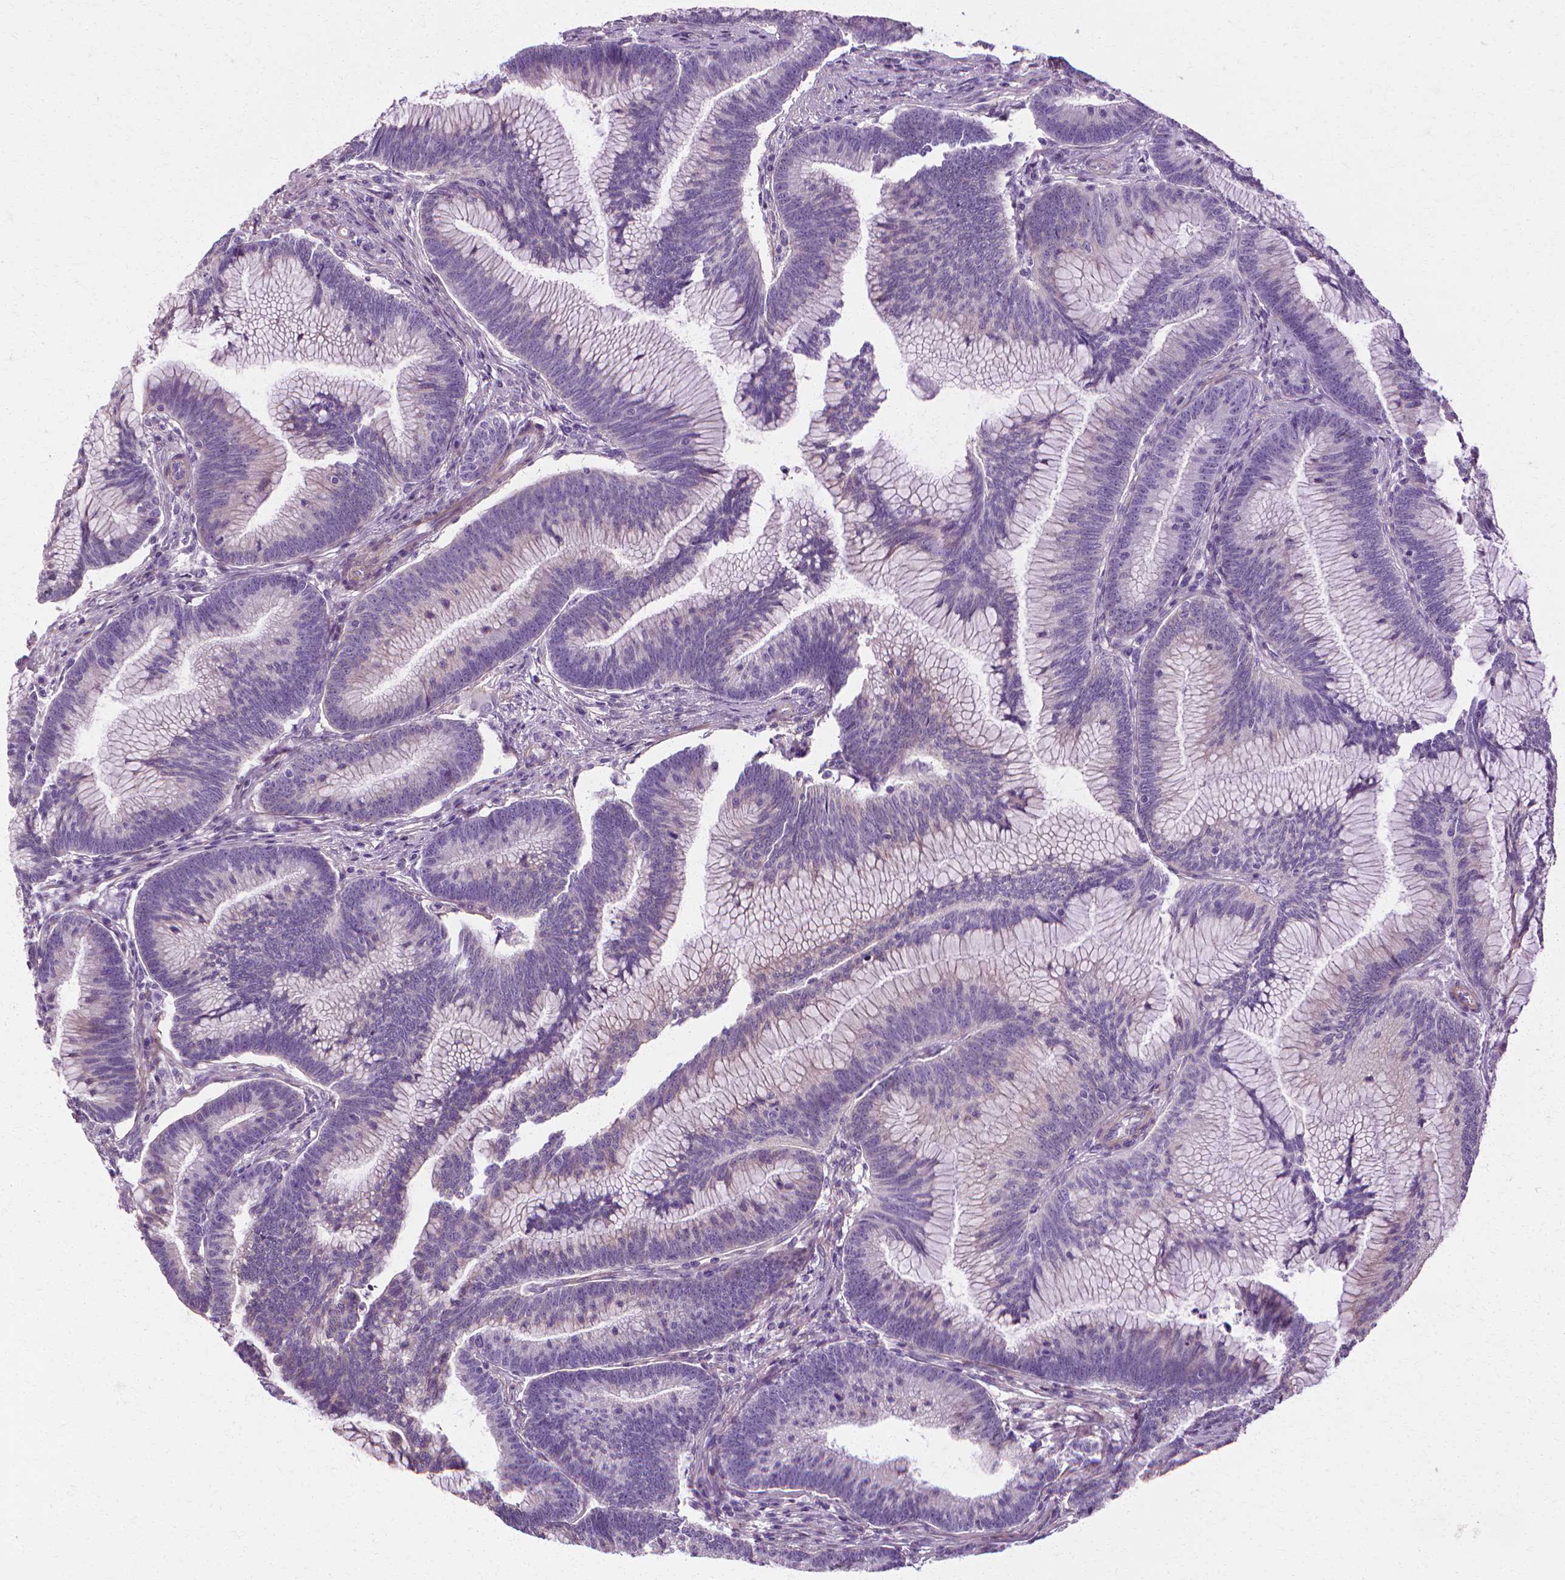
{"staining": {"intensity": "negative", "quantity": "none", "location": "none"}, "tissue": "colorectal cancer", "cell_type": "Tumor cells", "image_type": "cancer", "snomed": [{"axis": "morphology", "description": "Adenocarcinoma, NOS"}, {"axis": "topography", "description": "Colon"}], "caption": "DAB (3,3'-diaminobenzidine) immunohistochemical staining of human colorectal cancer displays no significant expression in tumor cells.", "gene": "CFAP157", "patient": {"sex": "female", "age": 78}}